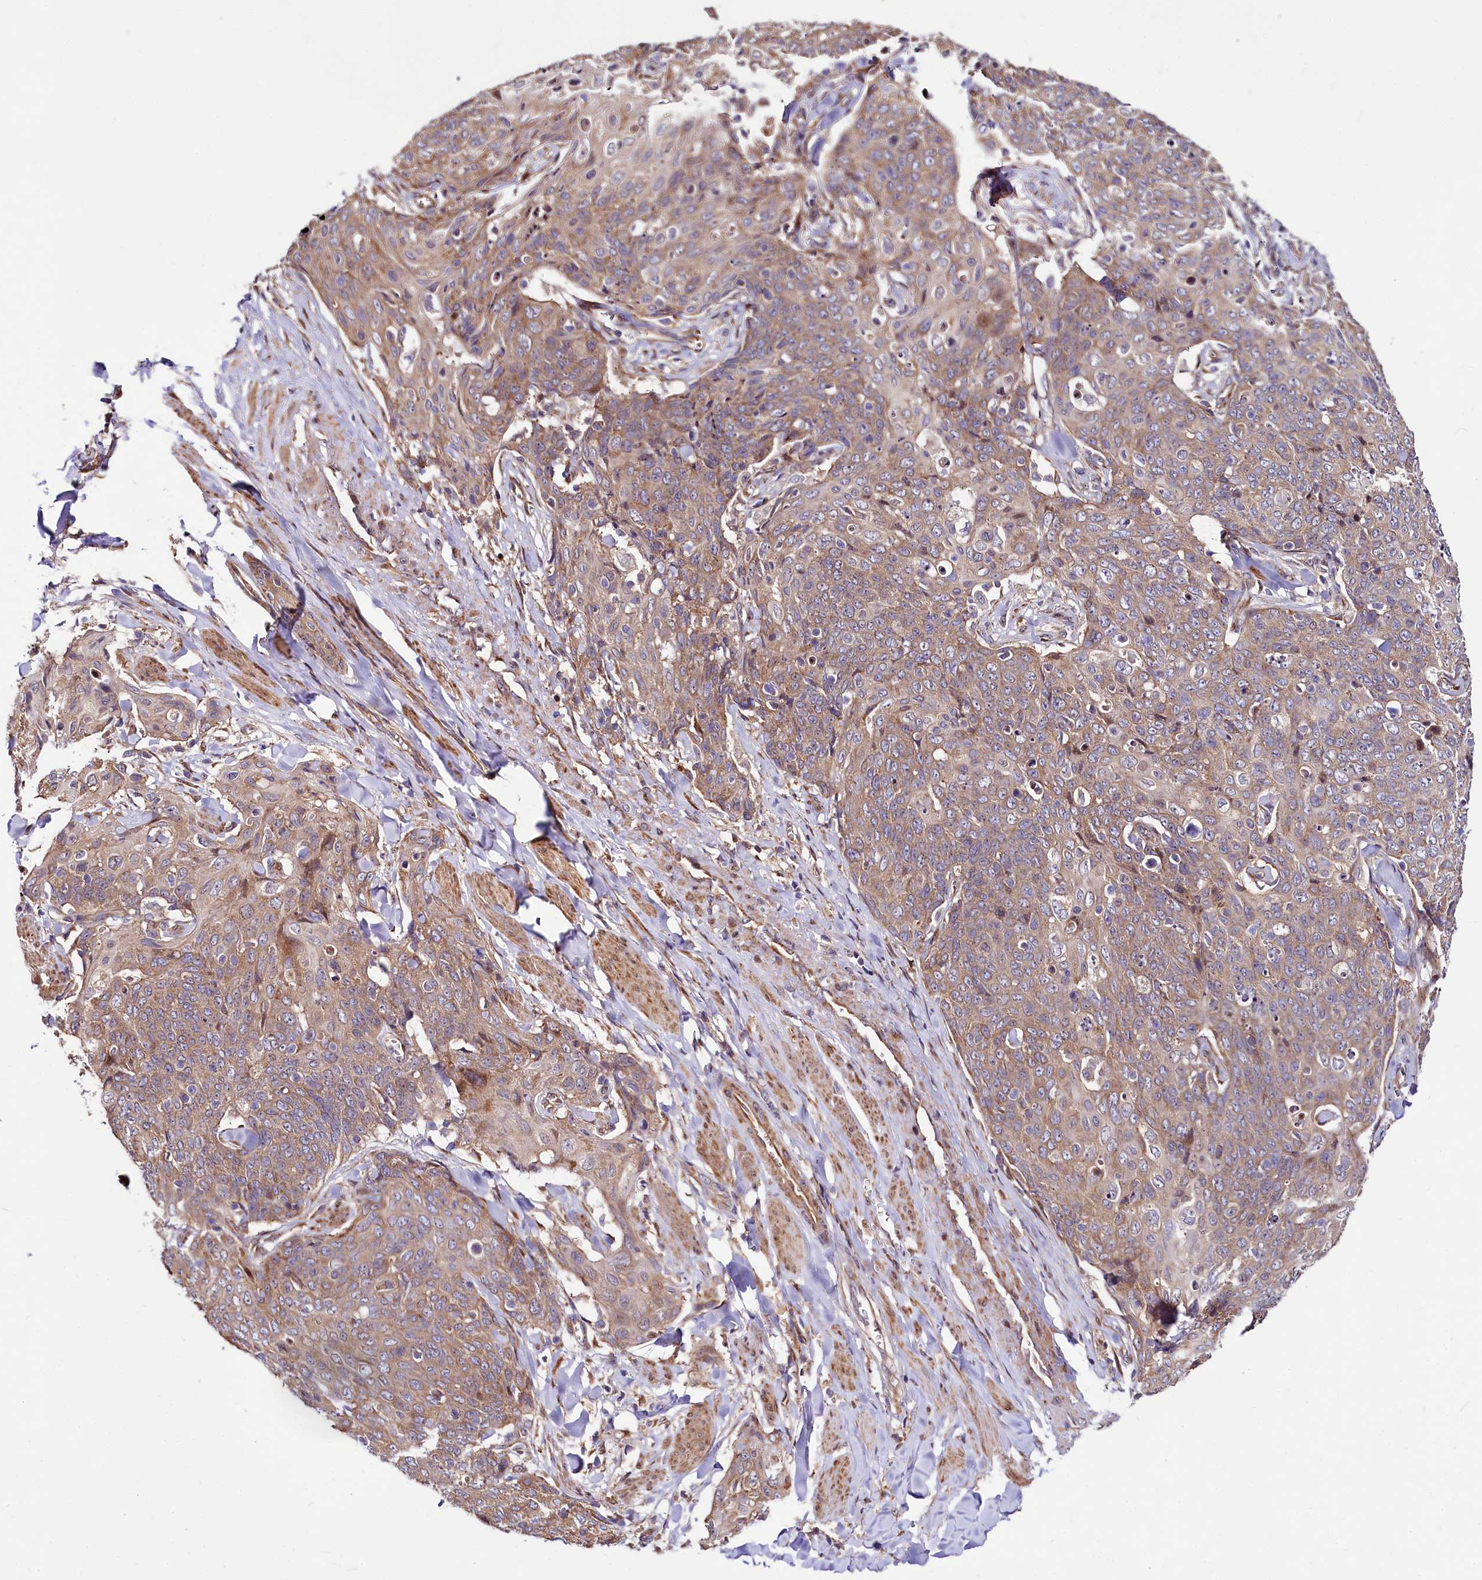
{"staining": {"intensity": "weak", "quantity": ">75%", "location": "cytoplasmic/membranous"}, "tissue": "skin cancer", "cell_type": "Tumor cells", "image_type": "cancer", "snomed": [{"axis": "morphology", "description": "Squamous cell carcinoma, NOS"}, {"axis": "topography", "description": "Skin"}, {"axis": "topography", "description": "Vulva"}], "caption": "Human squamous cell carcinoma (skin) stained with a brown dye shows weak cytoplasmic/membranous positive expression in about >75% of tumor cells.", "gene": "PDZRN3", "patient": {"sex": "female", "age": 85}}